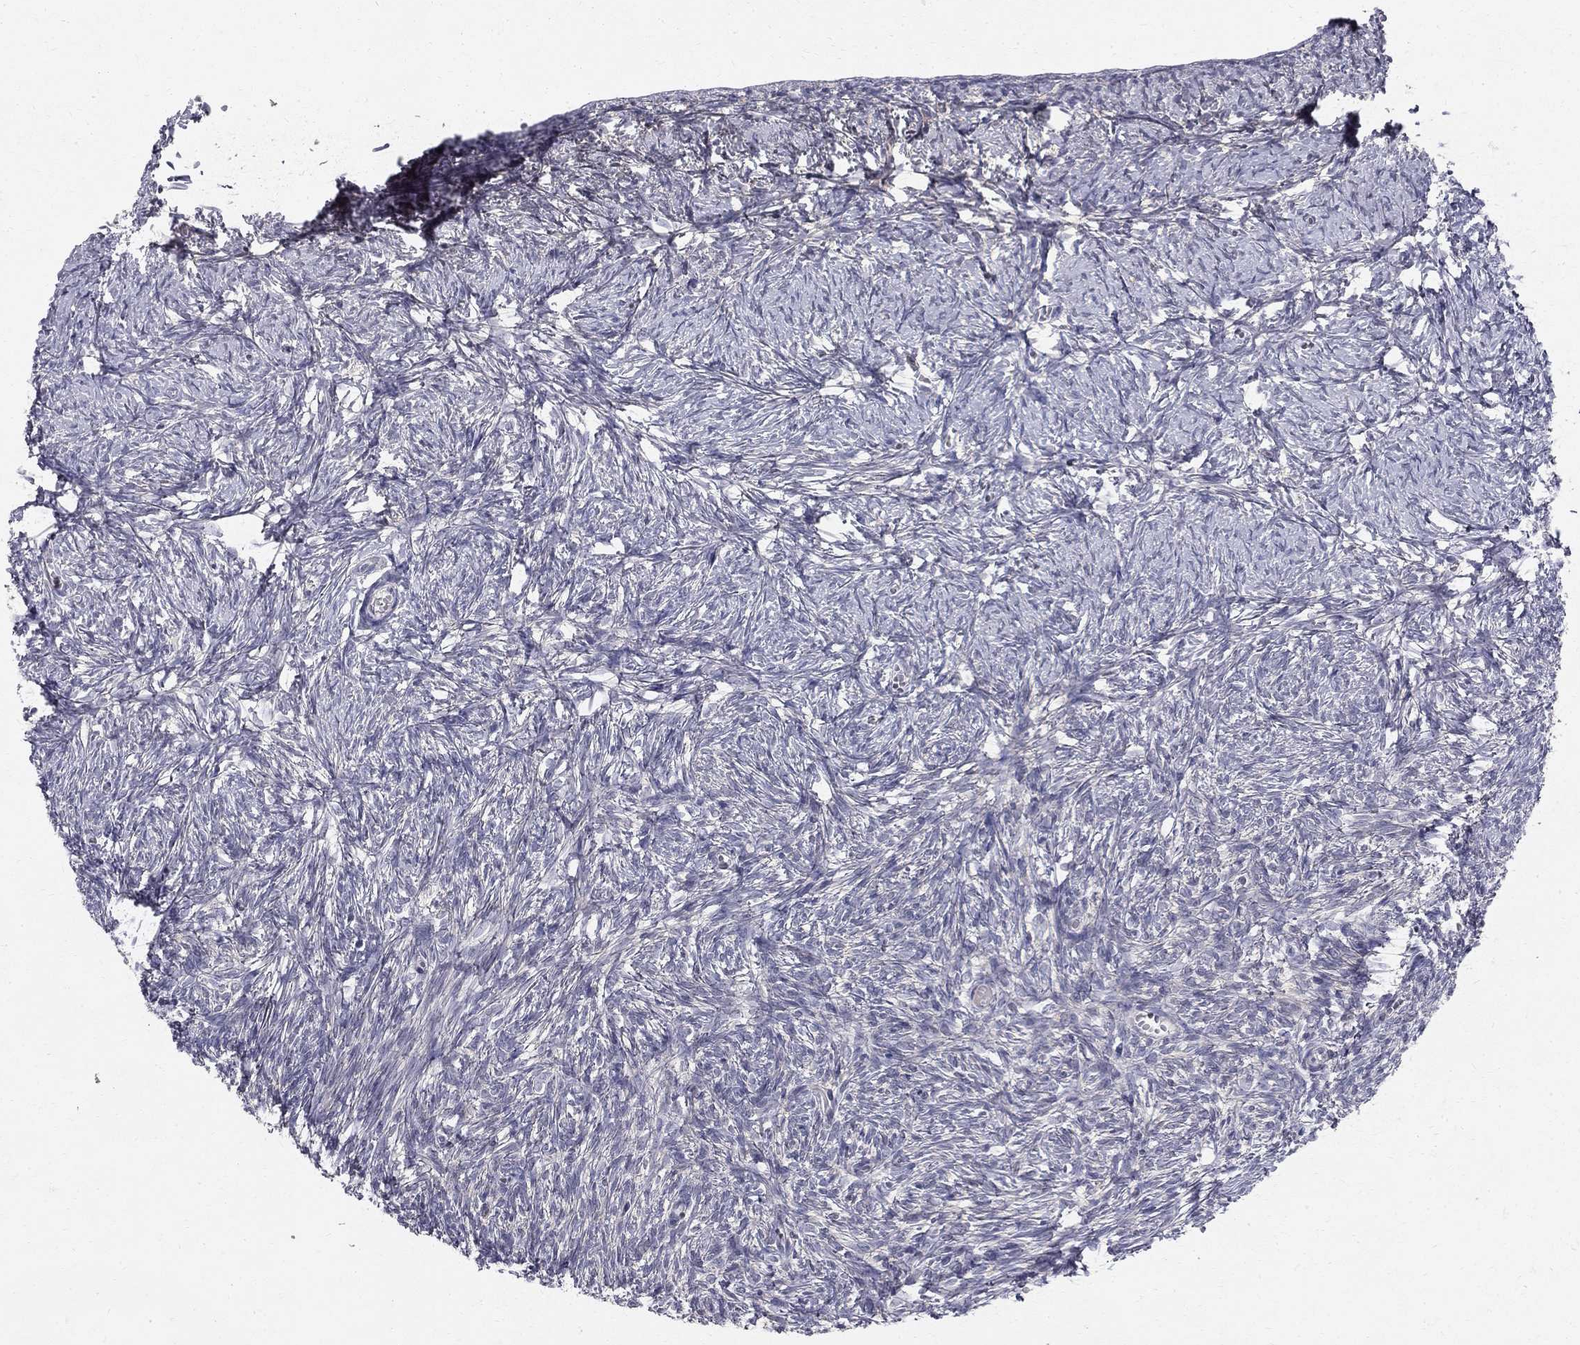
{"staining": {"intensity": "negative", "quantity": "none", "location": "none"}, "tissue": "ovary", "cell_type": "Ovarian stroma cells", "image_type": "normal", "snomed": [{"axis": "morphology", "description": "Normal tissue, NOS"}, {"axis": "topography", "description": "Ovary"}], "caption": "High magnification brightfield microscopy of benign ovary stained with DAB (brown) and counterstained with hematoxylin (blue): ovarian stroma cells show no significant staining.", "gene": "CLIC6", "patient": {"sex": "female", "age": 43}}